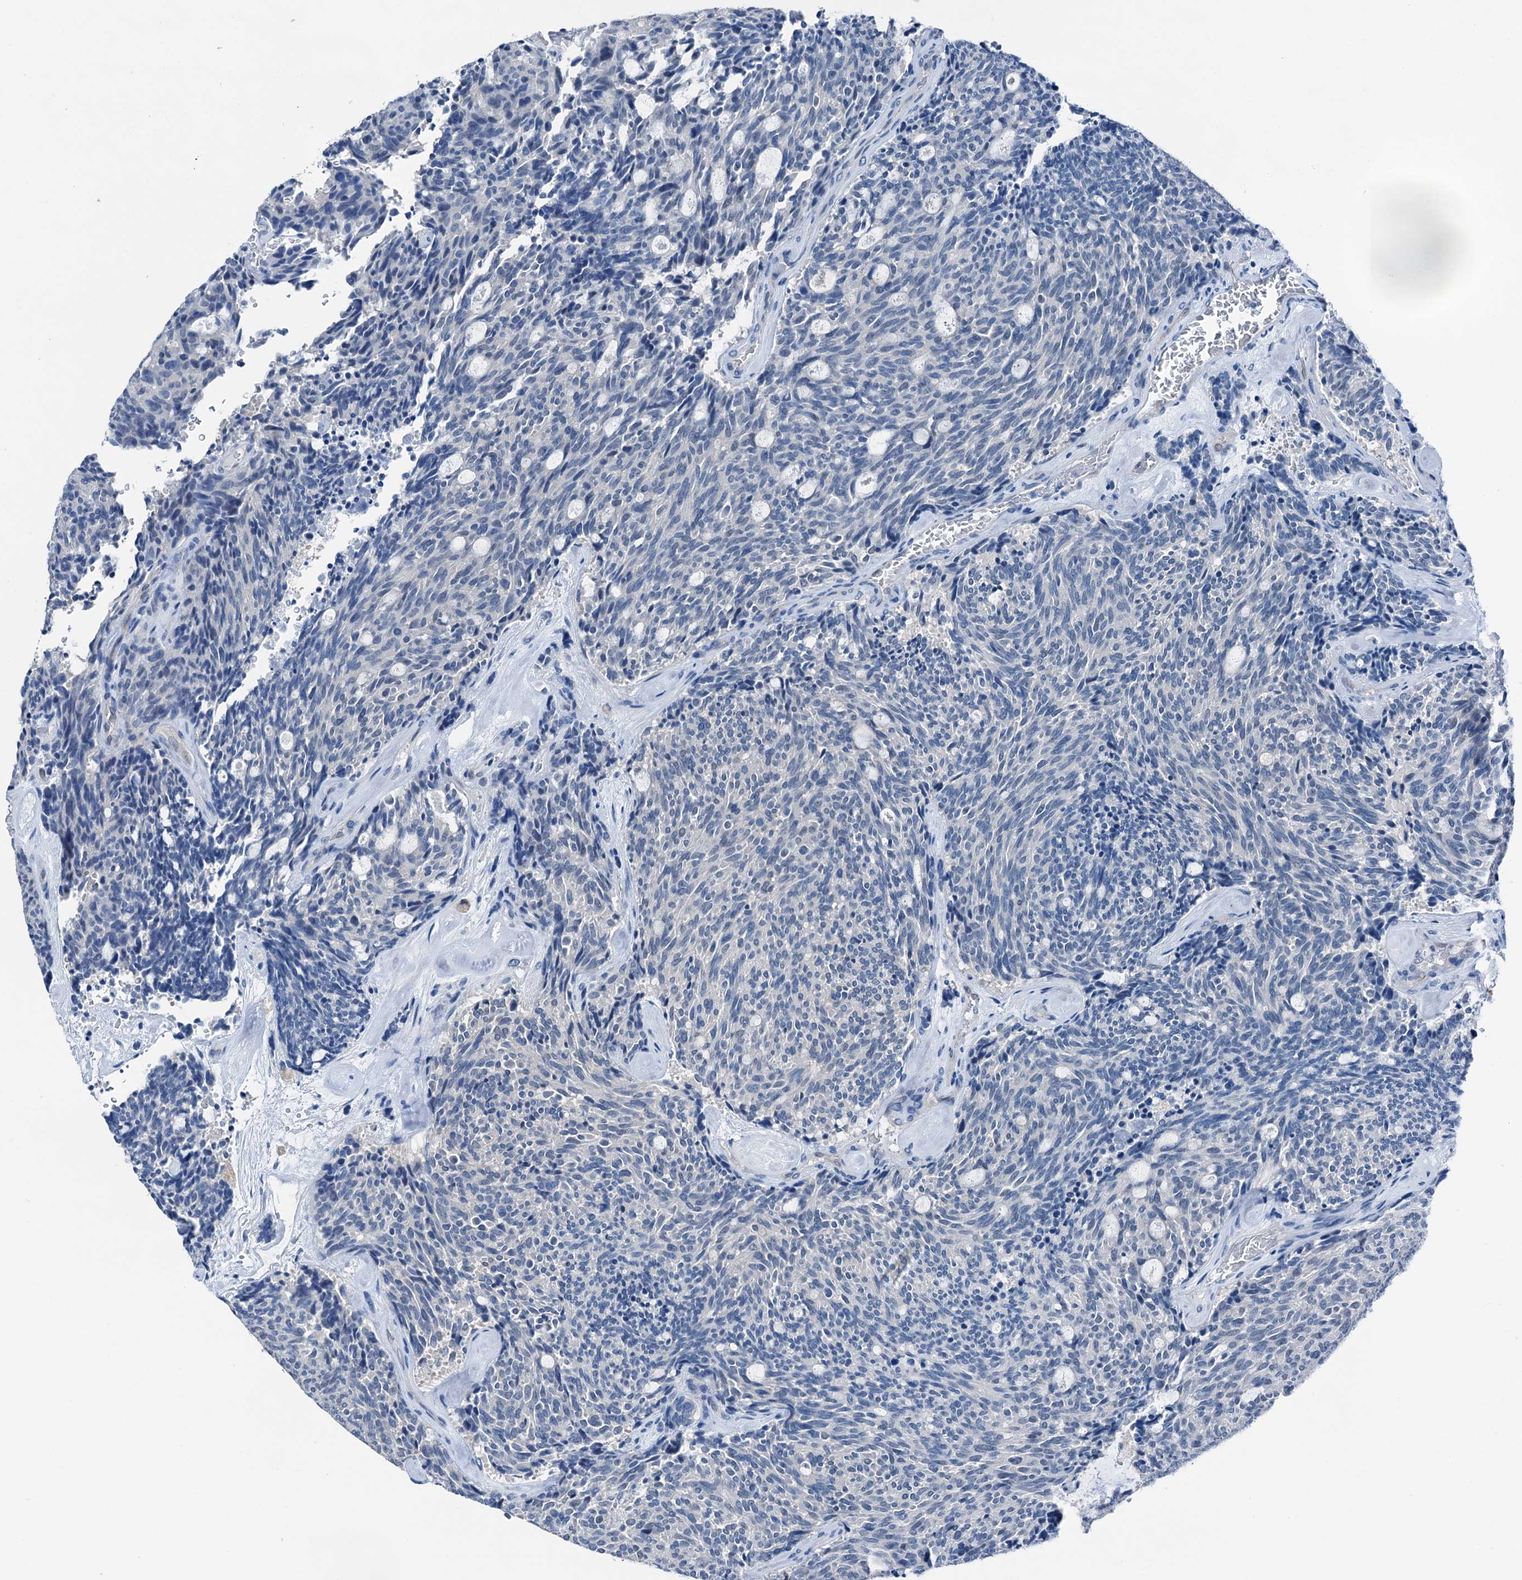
{"staining": {"intensity": "negative", "quantity": "none", "location": "none"}, "tissue": "carcinoid", "cell_type": "Tumor cells", "image_type": "cancer", "snomed": [{"axis": "morphology", "description": "Carcinoid, malignant, NOS"}, {"axis": "topography", "description": "Pancreas"}], "caption": "This is a photomicrograph of immunohistochemistry (IHC) staining of carcinoid, which shows no expression in tumor cells. The staining was performed using DAB to visualize the protein expression in brown, while the nuclei were stained in blue with hematoxylin (Magnification: 20x).", "gene": "CBLN3", "patient": {"sex": "female", "age": 54}}